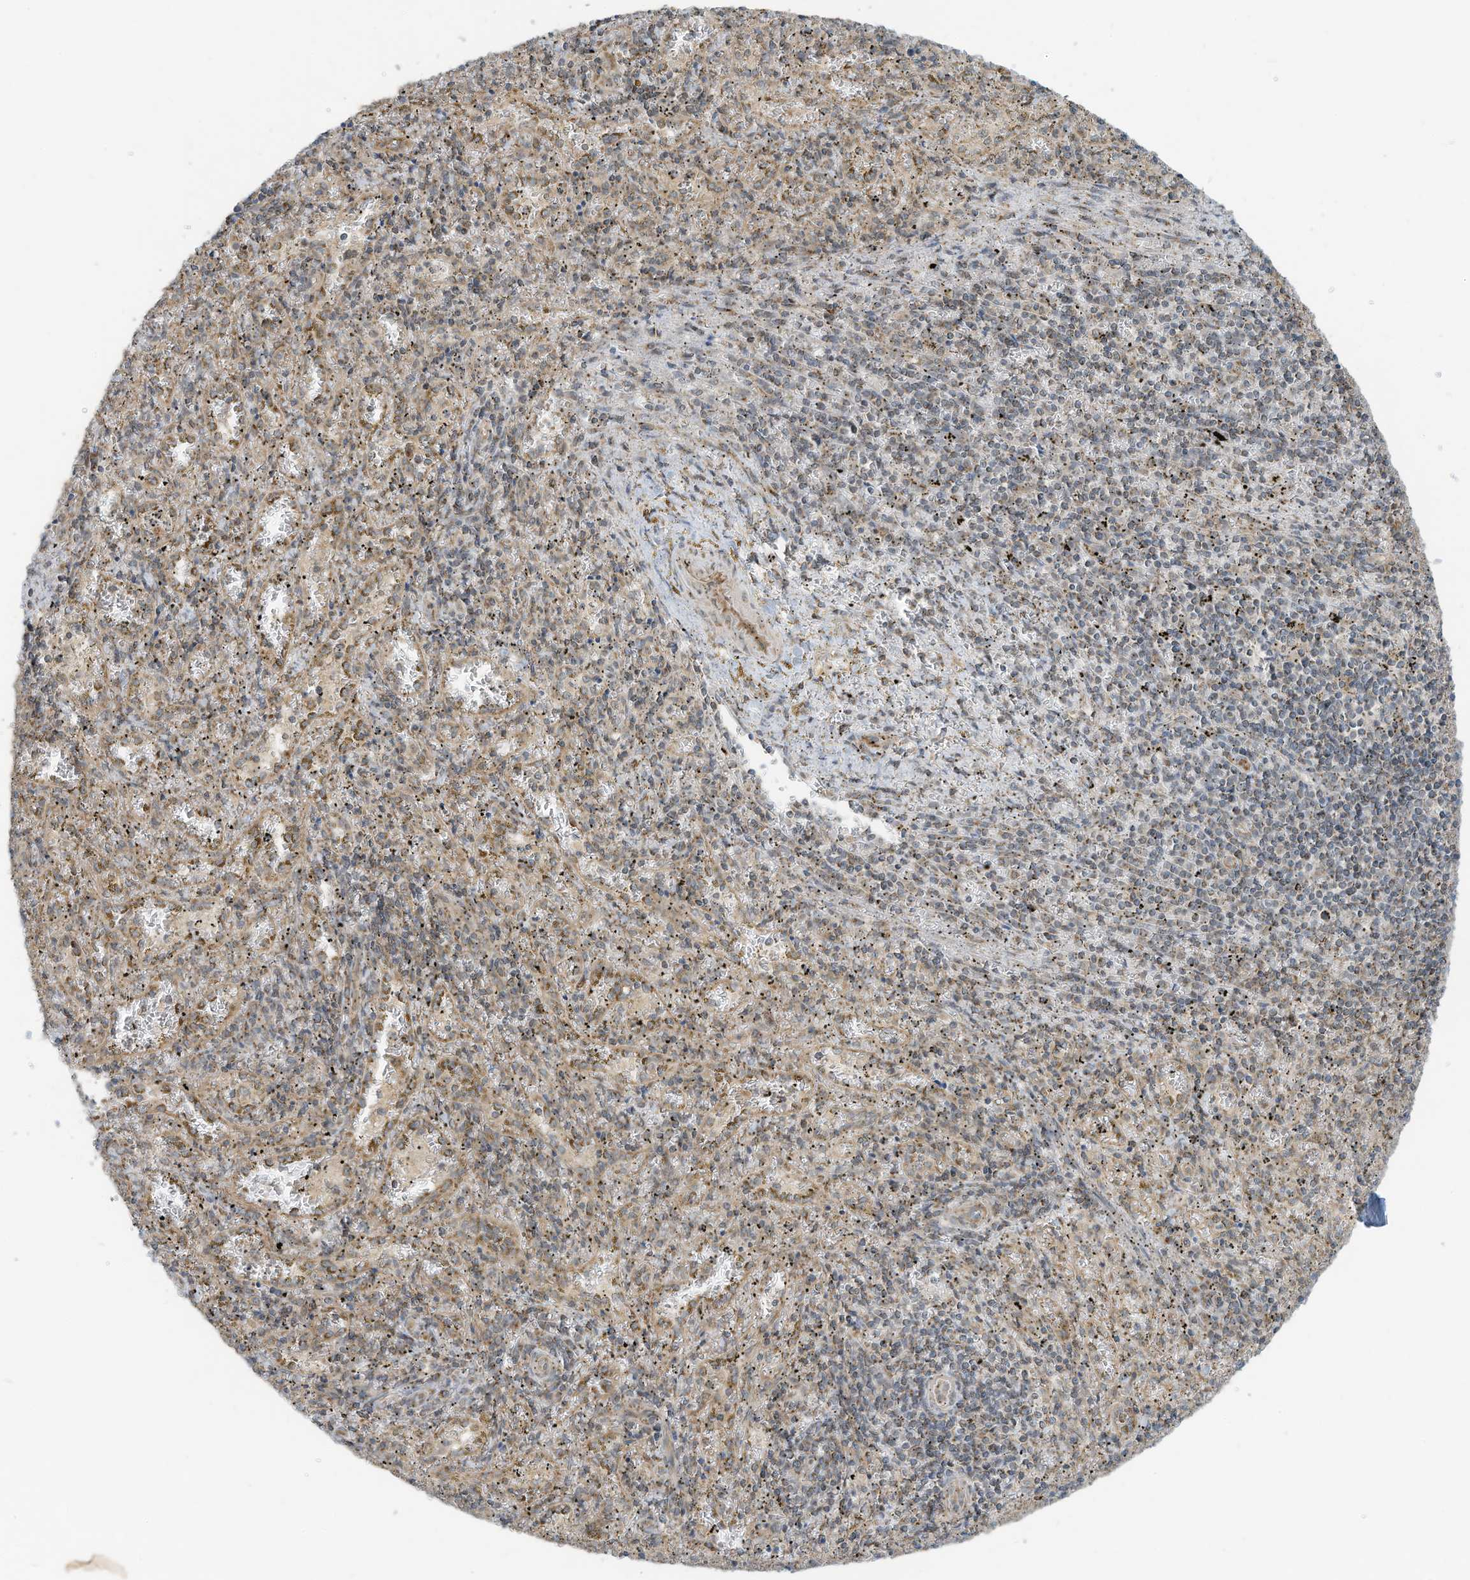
{"staining": {"intensity": "weak", "quantity": "<25%", "location": "cytoplasmic/membranous"}, "tissue": "spleen", "cell_type": "Cells in red pulp", "image_type": "normal", "snomed": [{"axis": "morphology", "description": "Normal tissue, NOS"}, {"axis": "topography", "description": "Spleen"}], "caption": "Immunohistochemistry (IHC) of benign human spleen reveals no positivity in cells in red pulp.", "gene": "METTL6", "patient": {"sex": "male", "age": 11}}